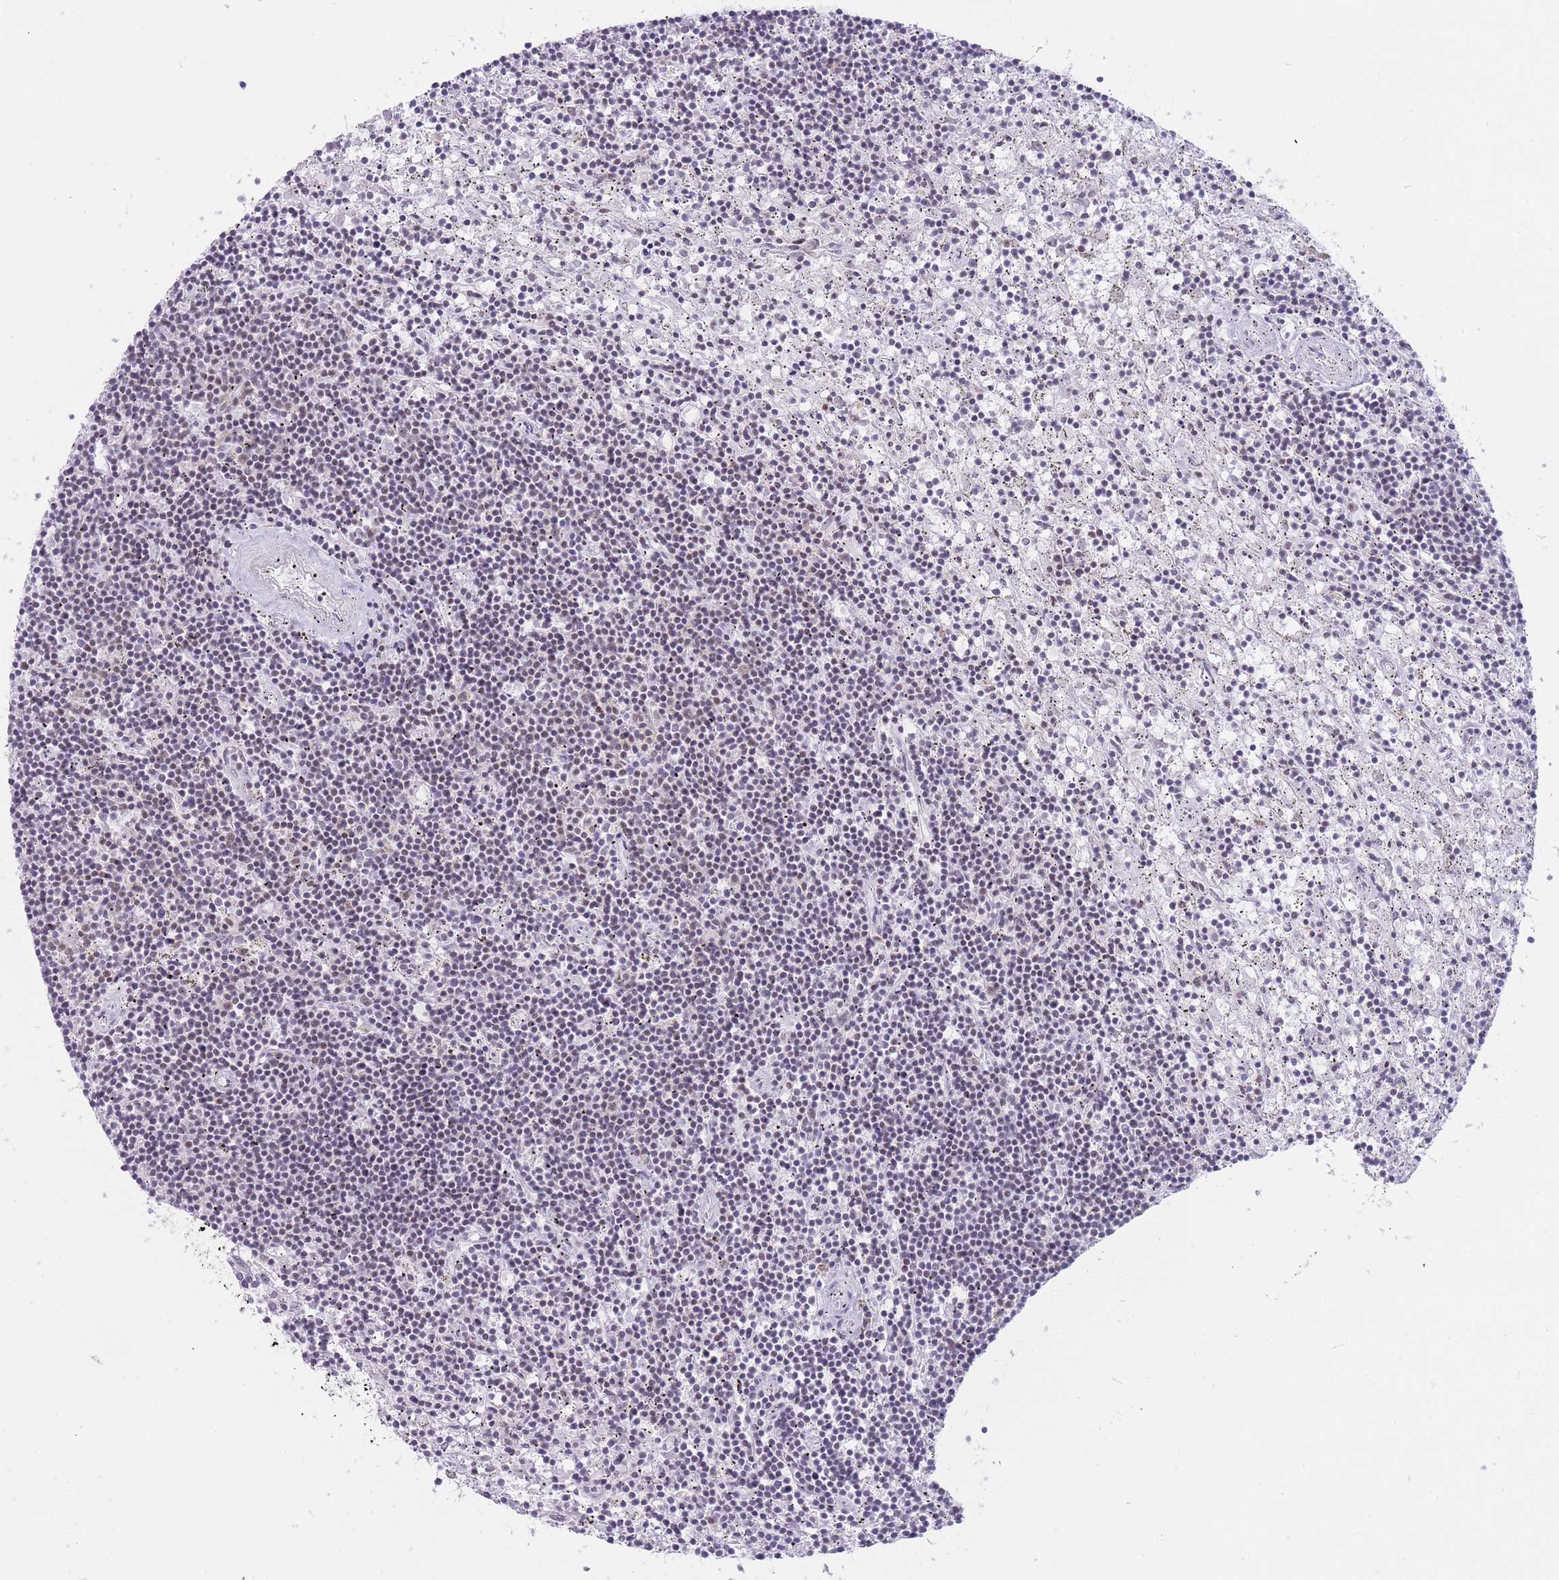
{"staining": {"intensity": "negative", "quantity": "none", "location": "none"}, "tissue": "lymphoma", "cell_type": "Tumor cells", "image_type": "cancer", "snomed": [{"axis": "morphology", "description": "Malignant lymphoma, non-Hodgkin's type, Low grade"}, {"axis": "topography", "description": "Spleen"}], "caption": "This is an immunohistochemistry (IHC) micrograph of lymphoma. There is no positivity in tumor cells.", "gene": "HNRNPUL1", "patient": {"sex": "male", "age": 76}}